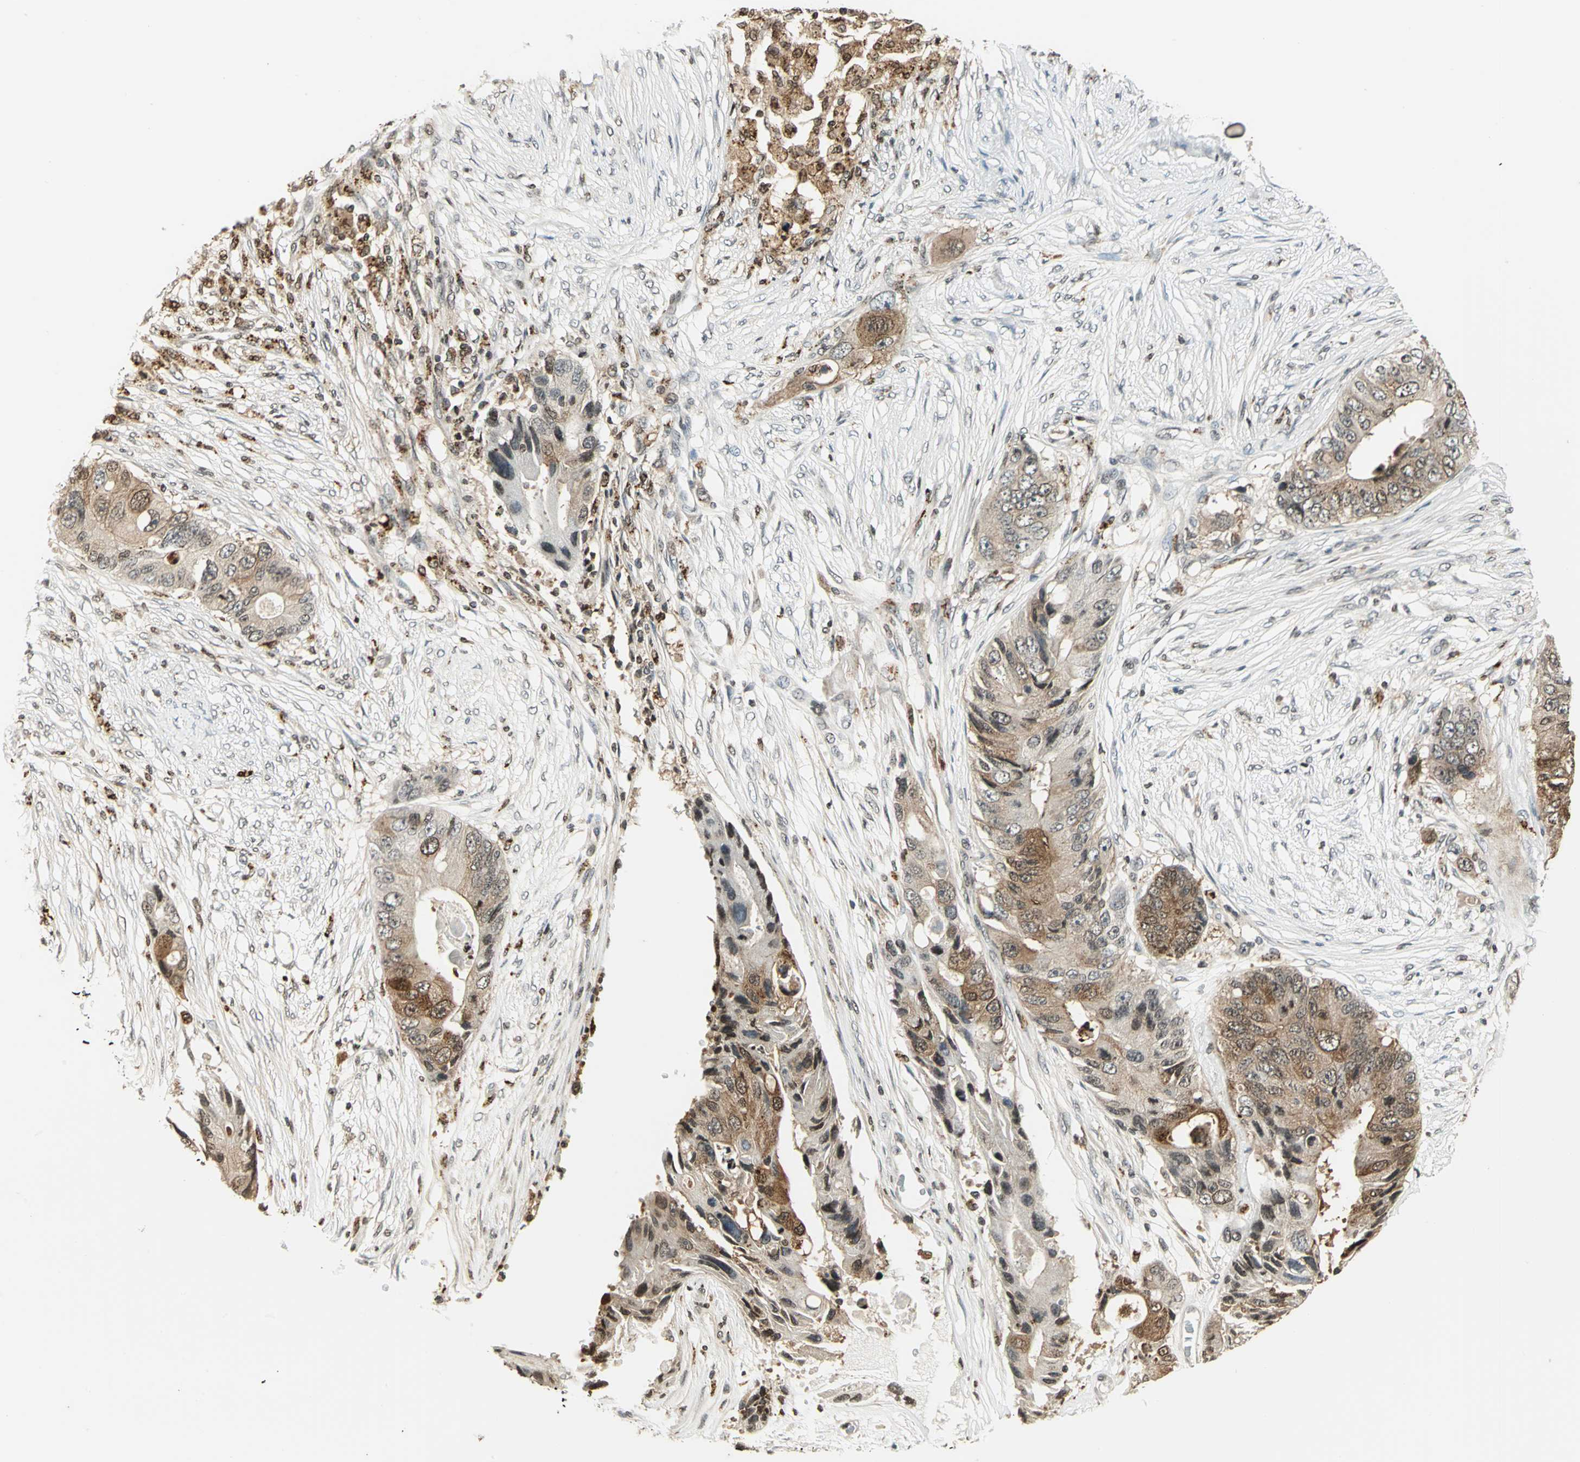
{"staining": {"intensity": "moderate", "quantity": ">75%", "location": "cytoplasmic/membranous"}, "tissue": "colorectal cancer", "cell_type": "Tumor cells", "image_type": "cancer", "snomed": [{"axis": "morphology", "description": "Adenocarcinoma, NOS"}, {"axis": "topography", "description": "Colon"}], "caption": "This micrograph demonstrates colorectal adenocarcinoma stained with IHC to label a protein in brown. The cytoplasmic/membranous of tumor cells show moderate positivity for the protein. Nuclei are counter-stained blue.", "gene": "LGALS3", "patient": {"sex": "male", "age": 71}}